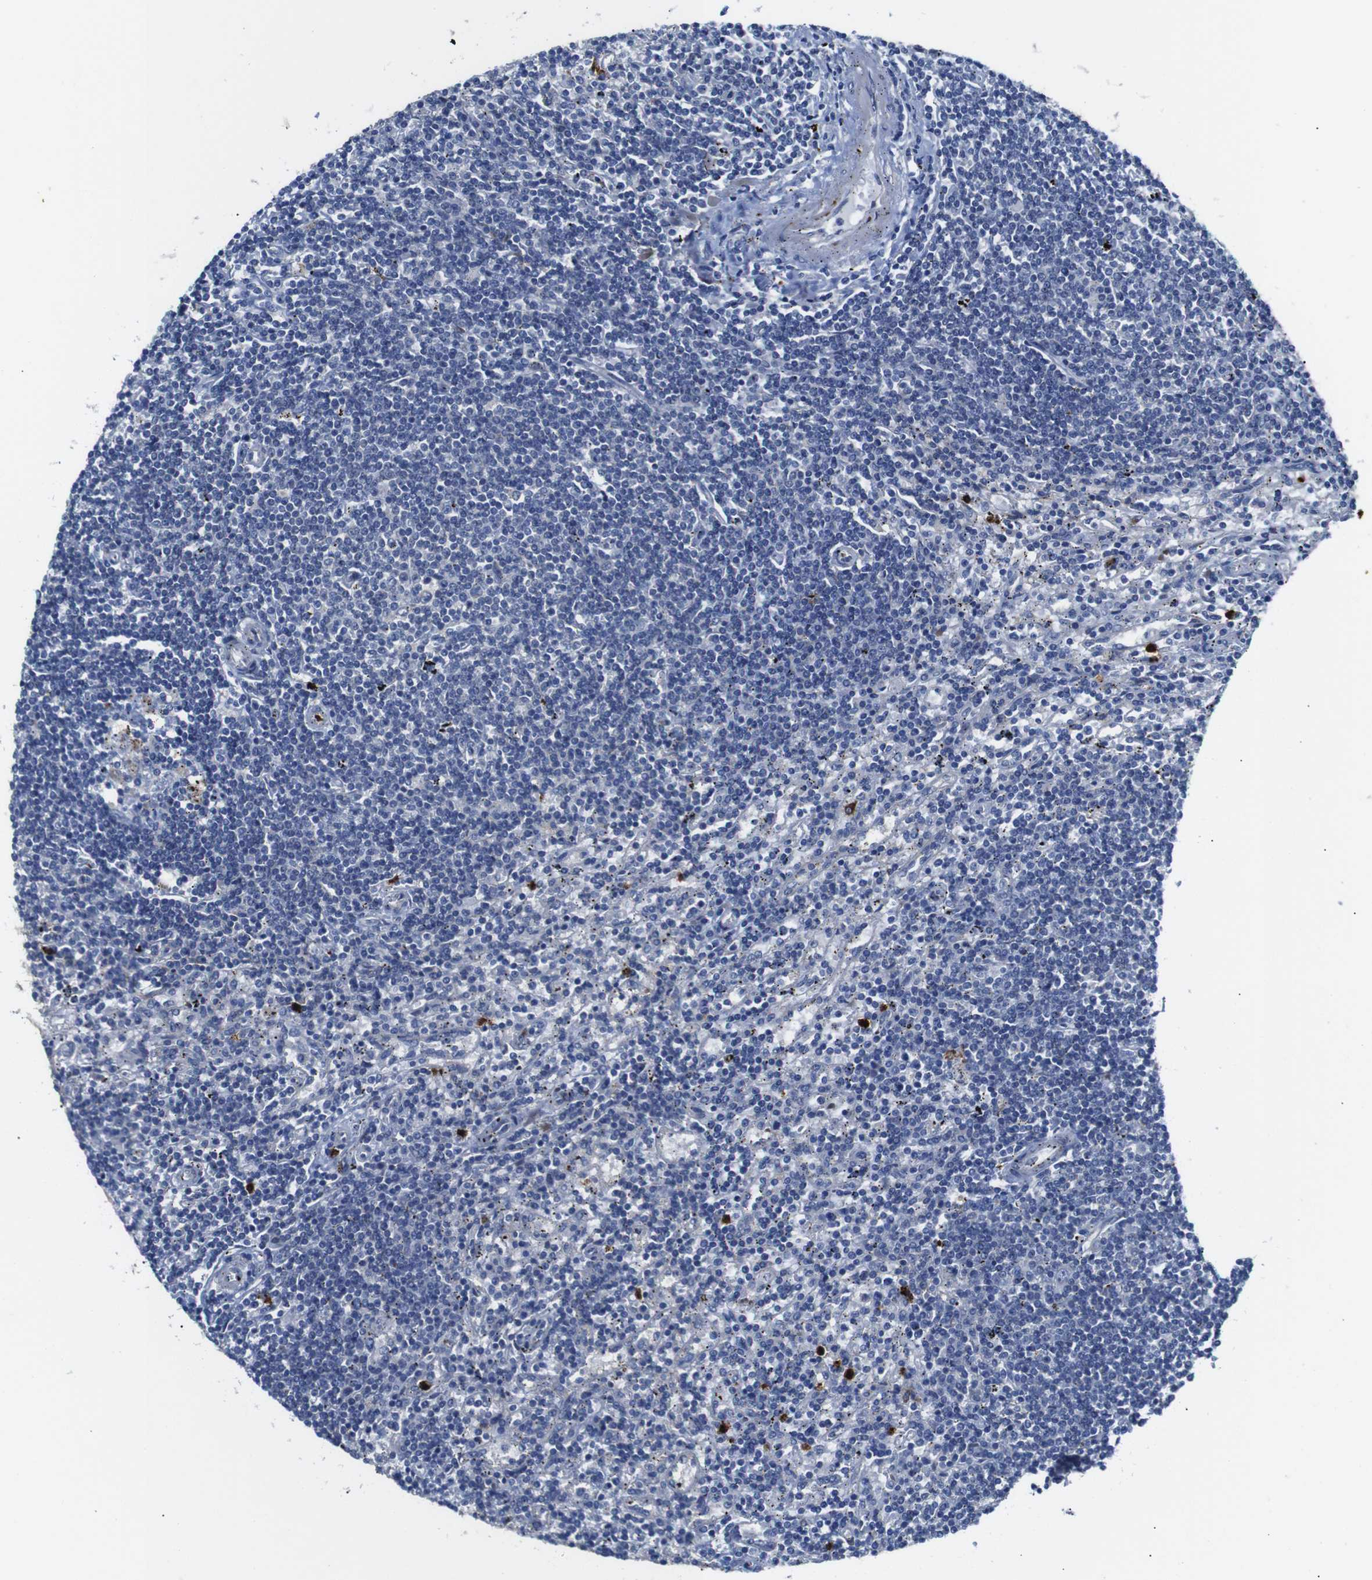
{"staining": {"intensity": "negative", "quantity": "none", "location": "none"}, "tissue": "lymphoma", "cell_type": "Tumor cells", "image_type": "cancer", "snomed": [{"axis": "morphology", "description": "Malignant lymphoma, non-Hodgkin's type, Low grade"}, {"axis": "topography", "description": "Spleen"}], "caption": "Tumor cells show no significant expression in malignant lymphoma, non-Hodgkin's type (low-grade).", "gene": "ALOX15", "patient": {"sex": "male", "age": 76}}